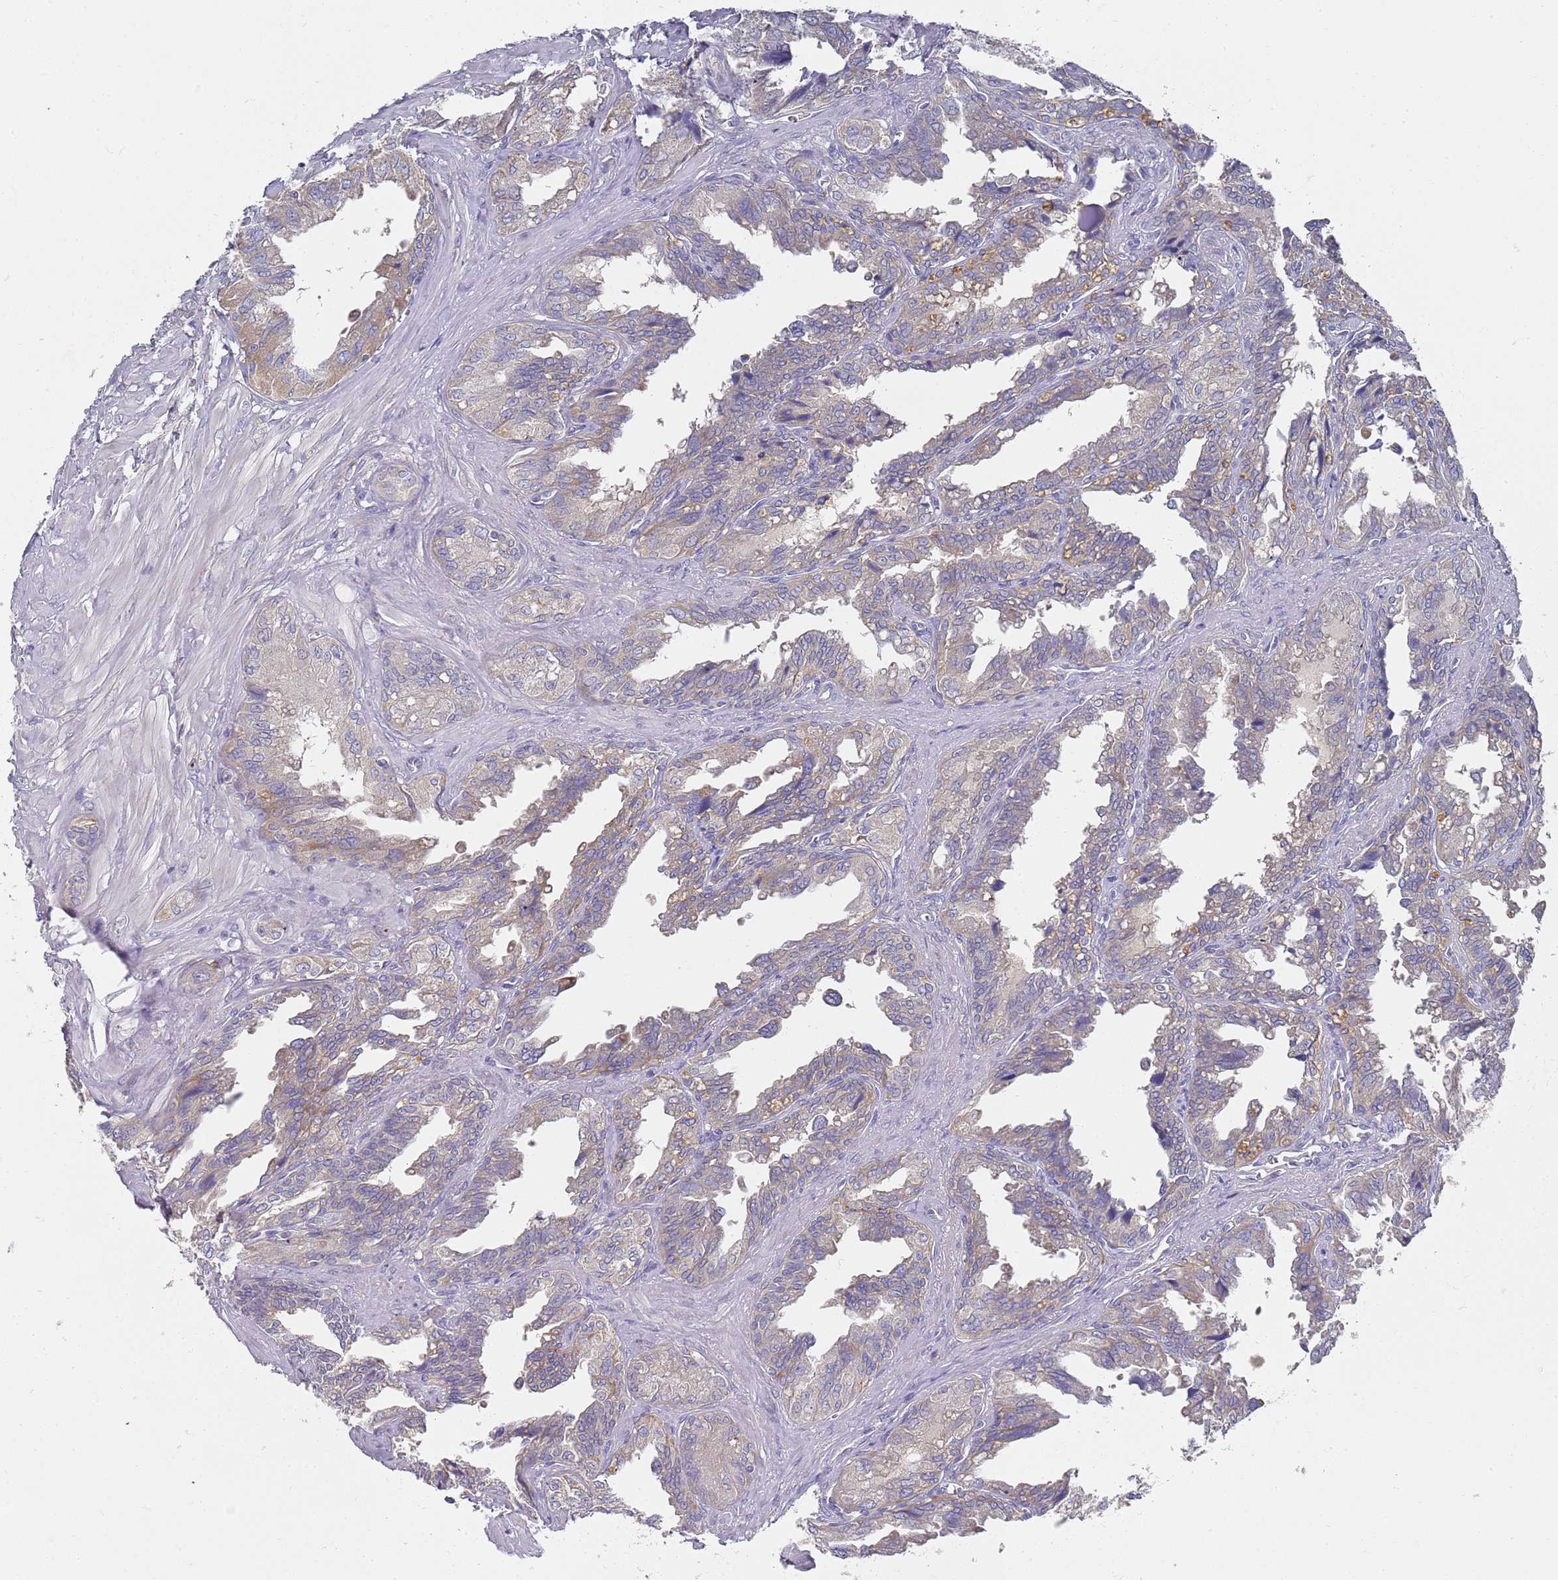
{"staining": {"intensity": "weak", "quantity": "25%-75%", "location": "cytoplasmic/membranous"}, "tissue": "seminal vesicle", "cell_type": "Glandular cells", "image_type": "normal", "snomed": [{"axis": "morphology", "description": "Normal tissue, NOS"}, {"axis": "topography", "description": "Seminal veicle"}], "caption": "Protein staining of normal seminal vesicle displays weak cytoplasmic/membranous staining in about 25%-75% of glandular cells.", "gene": "NPEPPS", "patient": {"sex": "male", "age": 67}}